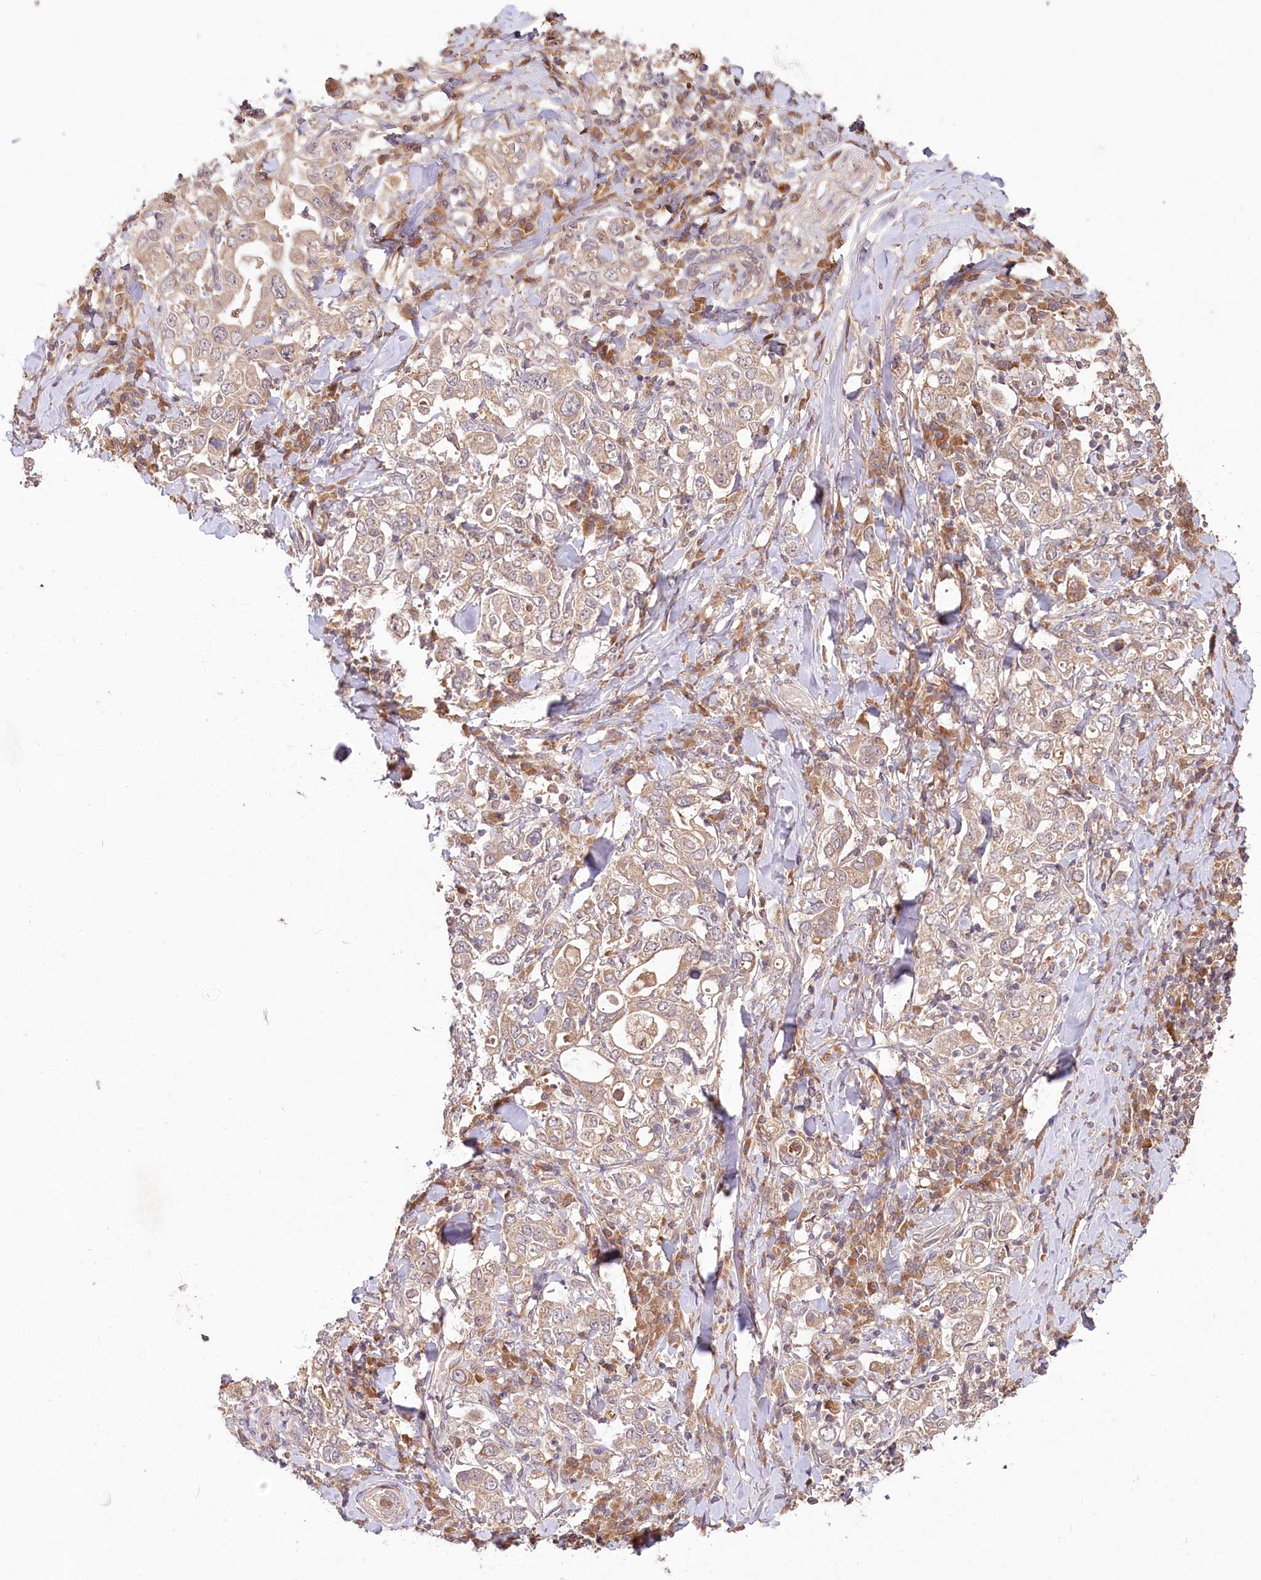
{"staining": {"intensity": "moderate", "quantity": "<25%", "location": "cytoplasmic/membranous"}, "tissue": "stomach cancer", "cell_type": "Tumor cells", "image_type": "cancer", "snomed": [{"axis": "morphology", "description": "Adenocarcinoma, NOS"}, {"axis": "topography", "description": "Stomach, upper"}], "caption": "A brown stain highlights moderate cytoplasmic/membranous staining of a protein in human stomach cancer (adenocarcinoma) tumor cells.", "gene": "IRAK1BP1", "patient": {"sex": "male", "age": 62}}